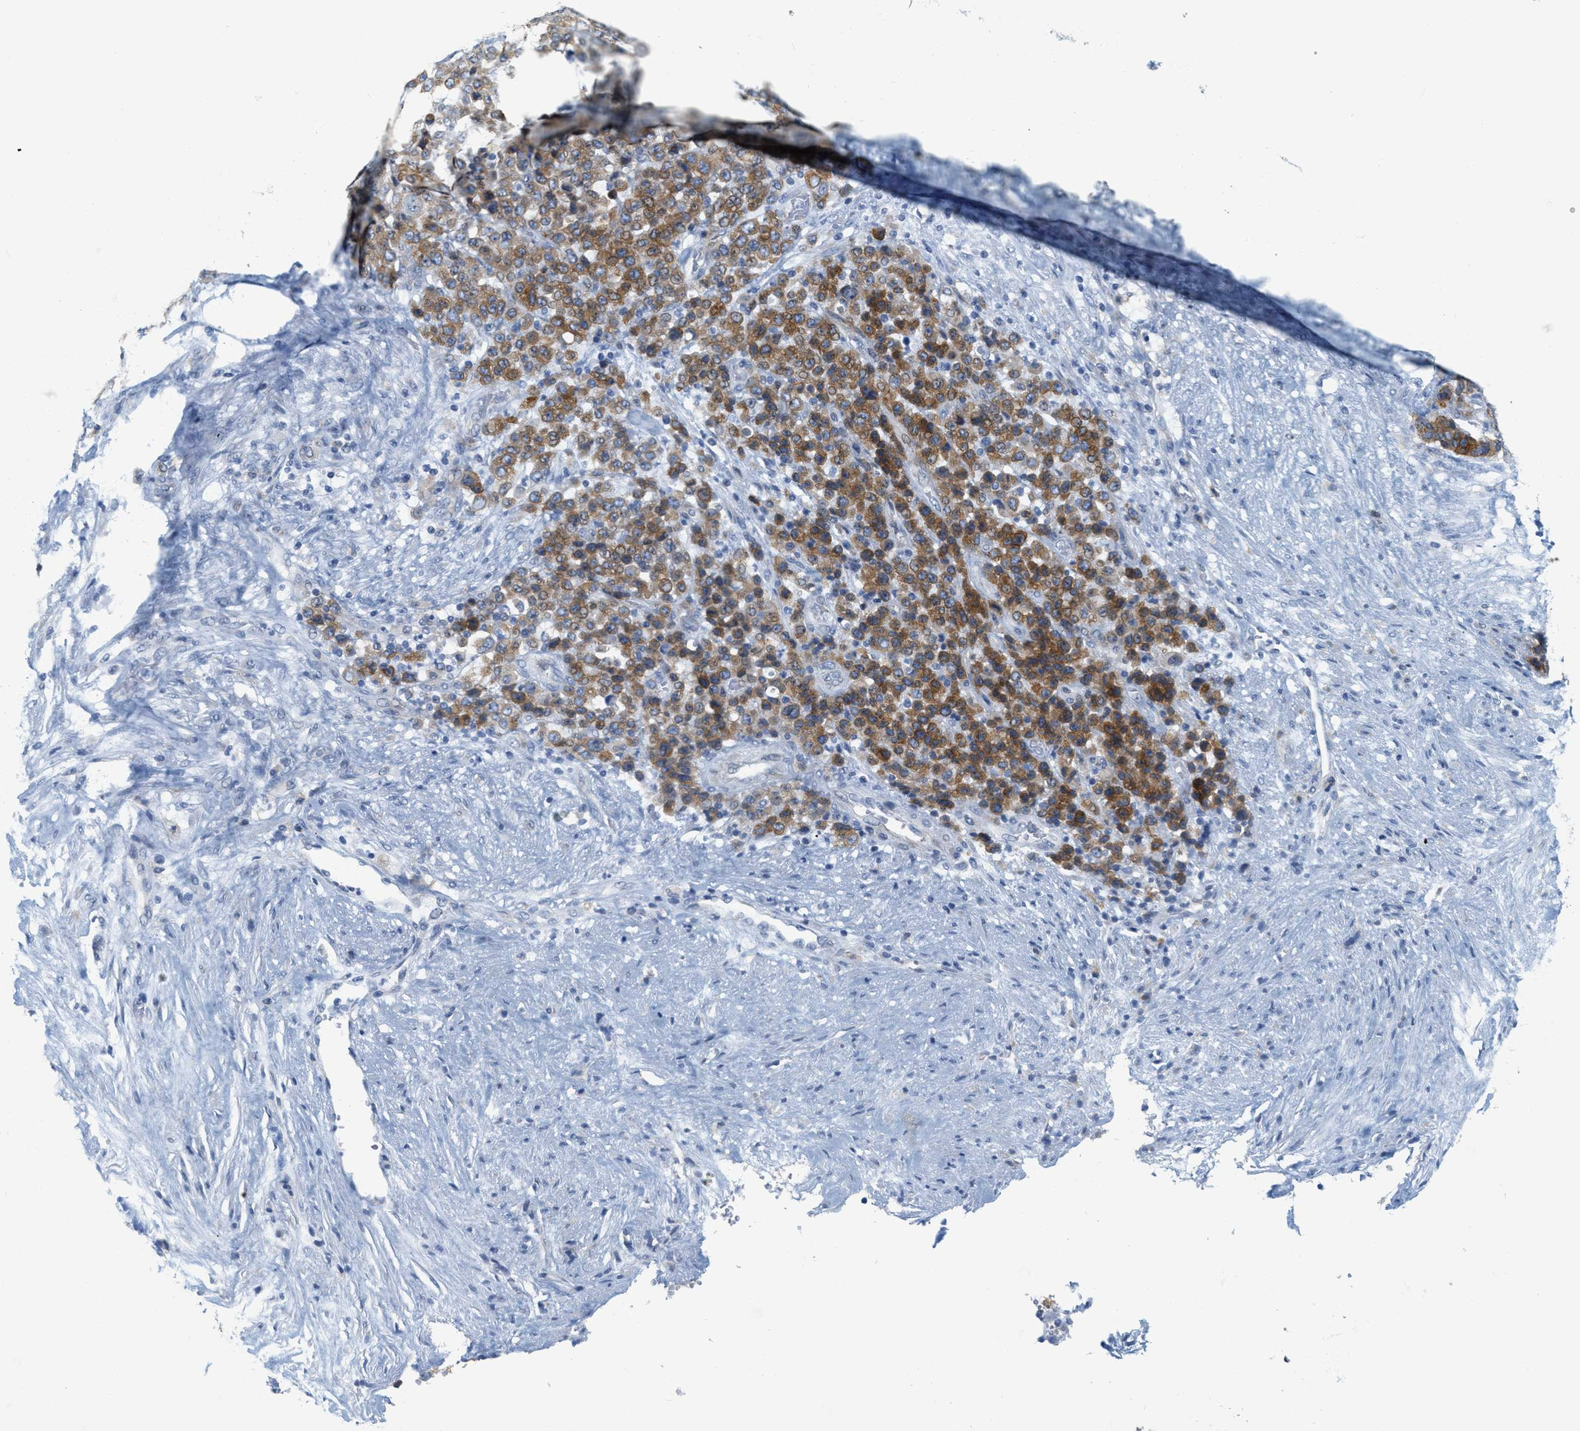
{"staining": {"intensity": "strong", "quantity": ">75%", "location": "cytoplasmic/membranous"}, "tissue": "stomach cancer", "cell_type": "Tumor cells", "image_type": "cancer", "snomed": [{"axis": "morphology", "description": "Adenocarcinoma, NOS"}, {"axis": "topography", "description": "Stomach"}], "caption": "Immunohistochemical staining of adenocarcinoma (stomach) displays high levels of strong cytoplasmic/membranous protein expression in about >75% of tumor cells. (Stains: DAB in brown, nuclei in blue, Microscopy: brightfield microscopy at high magnification).", "gene": "TEX264", "patient": {"sex": "female", "age": 73}}